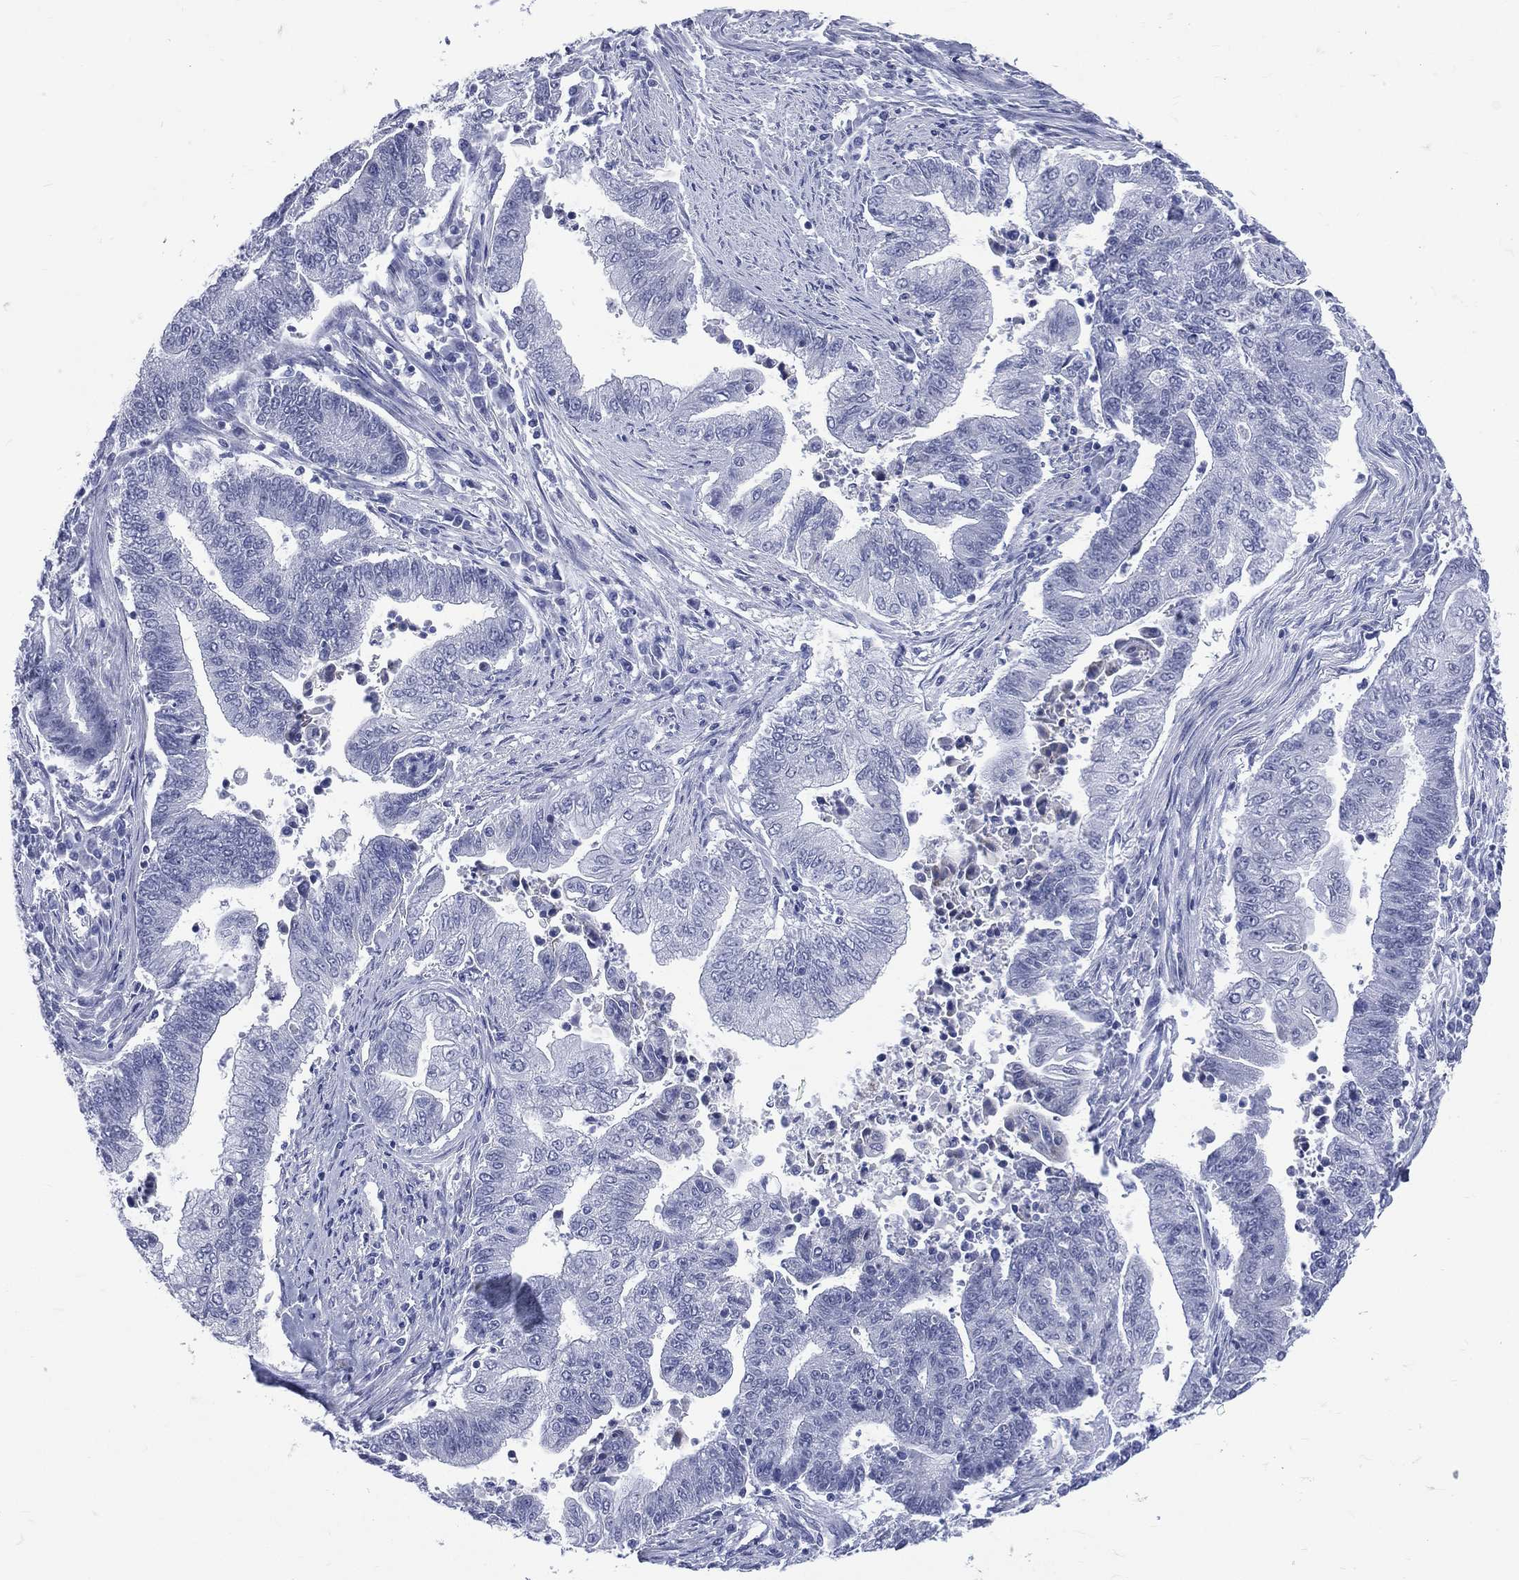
{"staining": {"intensity": "negative", "quantity": "none", "location": "none"}, "tissue": "endometrial cancer", "cell_type": "Tumor cells", "image_type": "cancer", "snomed": [{"axis": "morphology", "description": "Adenocarcinoma, NOS"}, {"axis": "topography", "description": "Uterus"}, {"axis": "topography", "description": "Endometrium"}], "caption": "Immunohistochemistry histopathology image of endometrial cancer stained for a protein (brown), which displays no staining in tumor cells.", "gene": "MLLT10", "patient": {"sex": "female", "age": 54}}